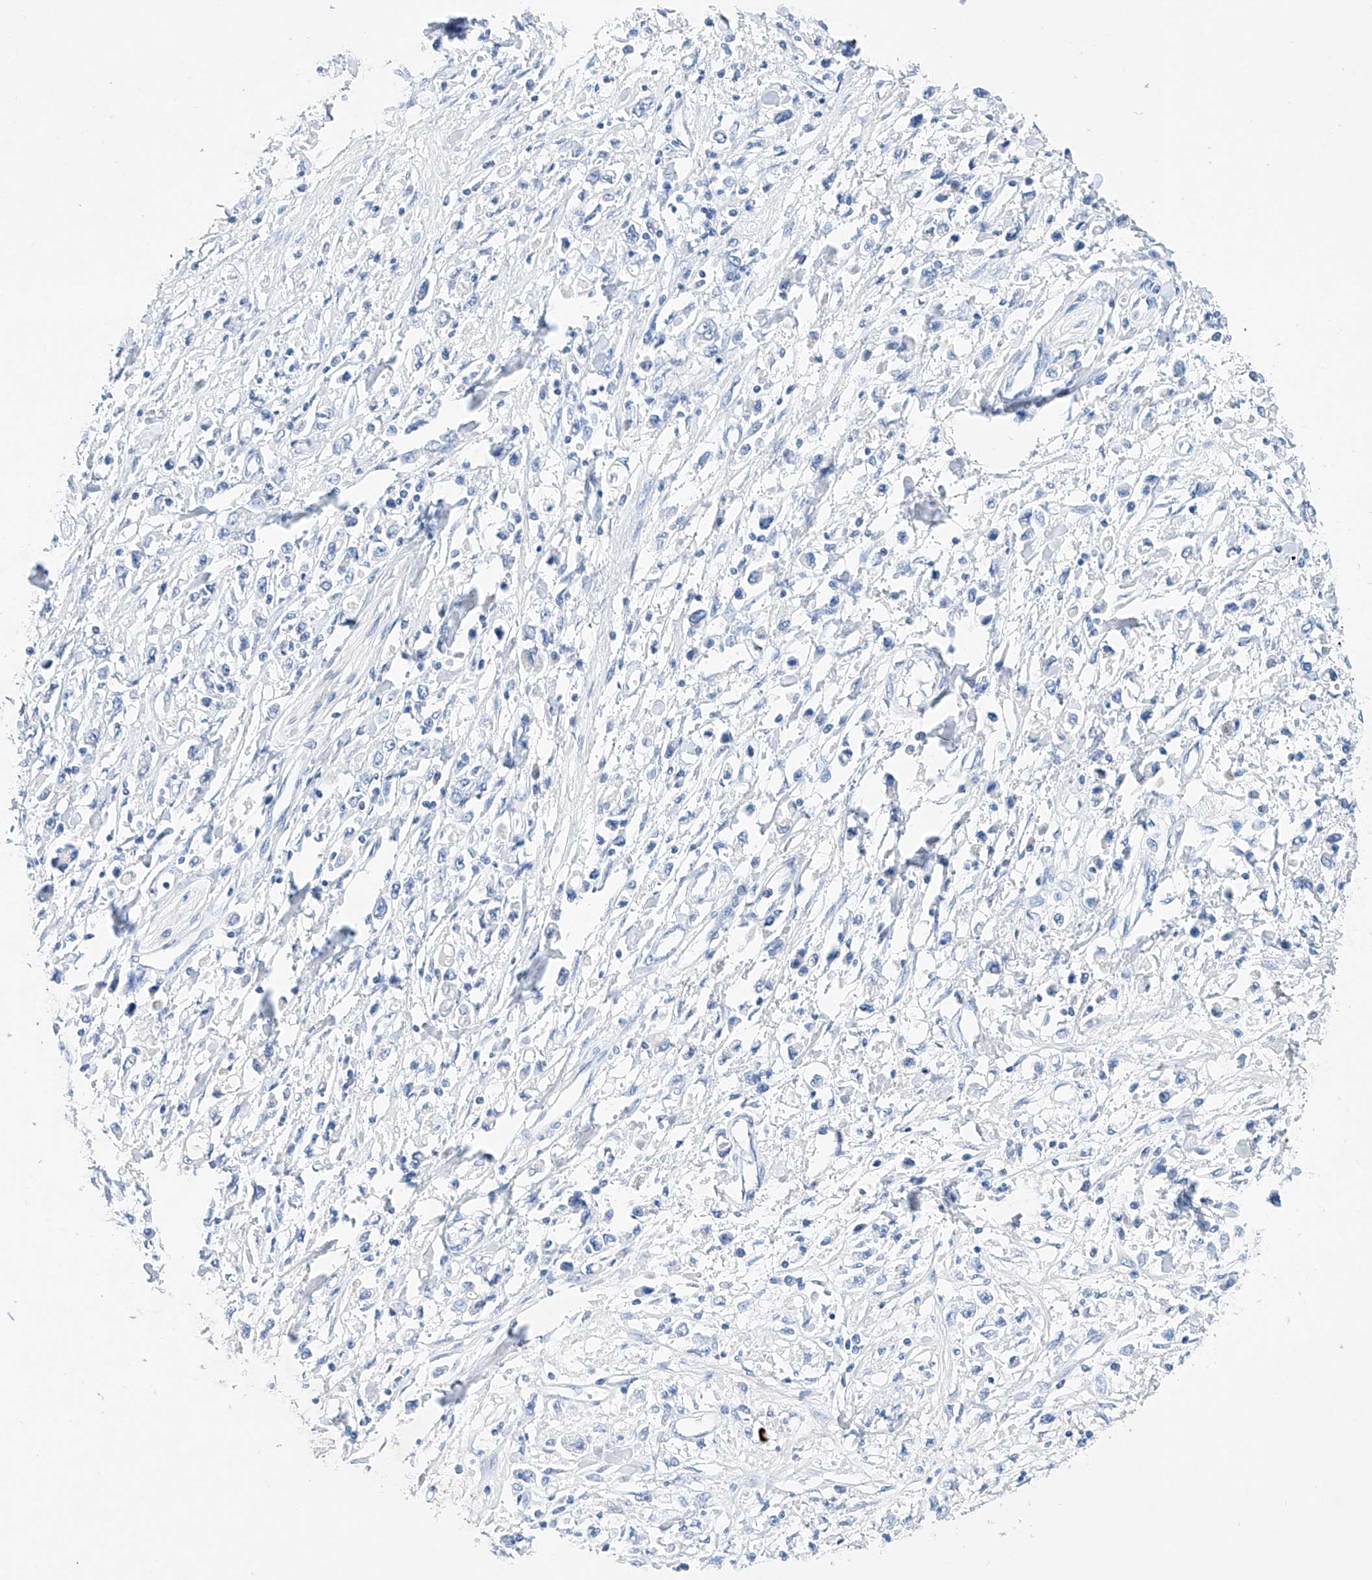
{"staining": {"intensity": "negative", "quantity": "none", "location": "none"}, "tissue": "stomach cancer", "cell_type": "Tumor cells", "image_type": "cancer", "snomed": [{"axis": "morphology", "description": "Adenocarcinoma, NOS"}, {"axis": "topography", "description": "Stomach"}], "caption": "Immunohistochemical staining of human adenocarcinoma (stomach) shows no significant positivity in tumor cells.", "gene": "LURAP1", "patient": {"sex": "female", "age": 59}}